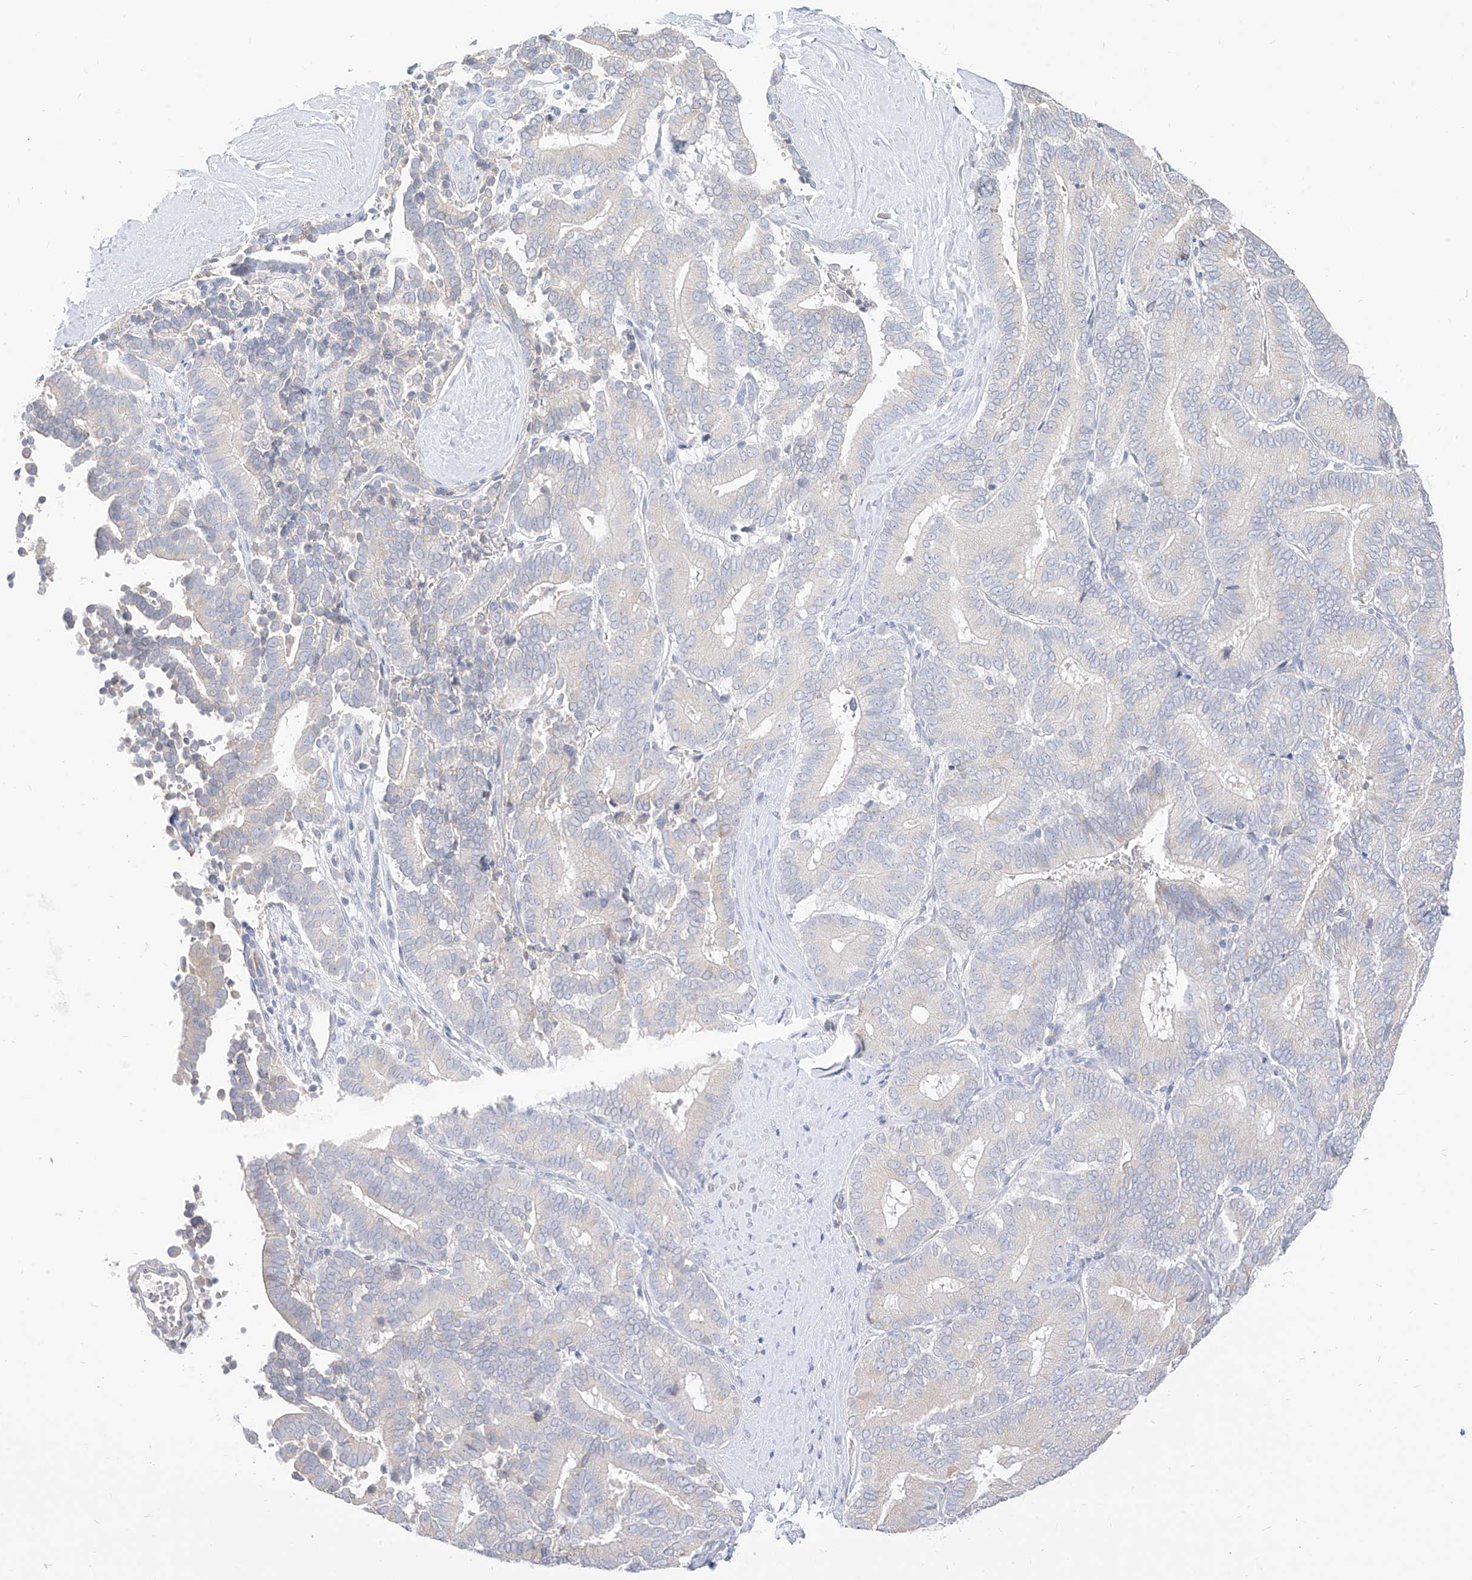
{"staining": {"intensity": "negative", "quantity": "none", "location": "none"}, "tissue": "liver cancer", "cell_type": "Tumor cells", "image_type": "cancer", "snomed": [{"axis": "morphology", "description": "Cholangiocarcinoma"}, {"axis": "topography", "description": "Liver"}], "caption": "Protein analysis of liver cancer (cholangiocarcinoma) displays no significant positivity in tumor cells.", "gene": "RASA2", "patient": {"sex": "female", "age": 75}}